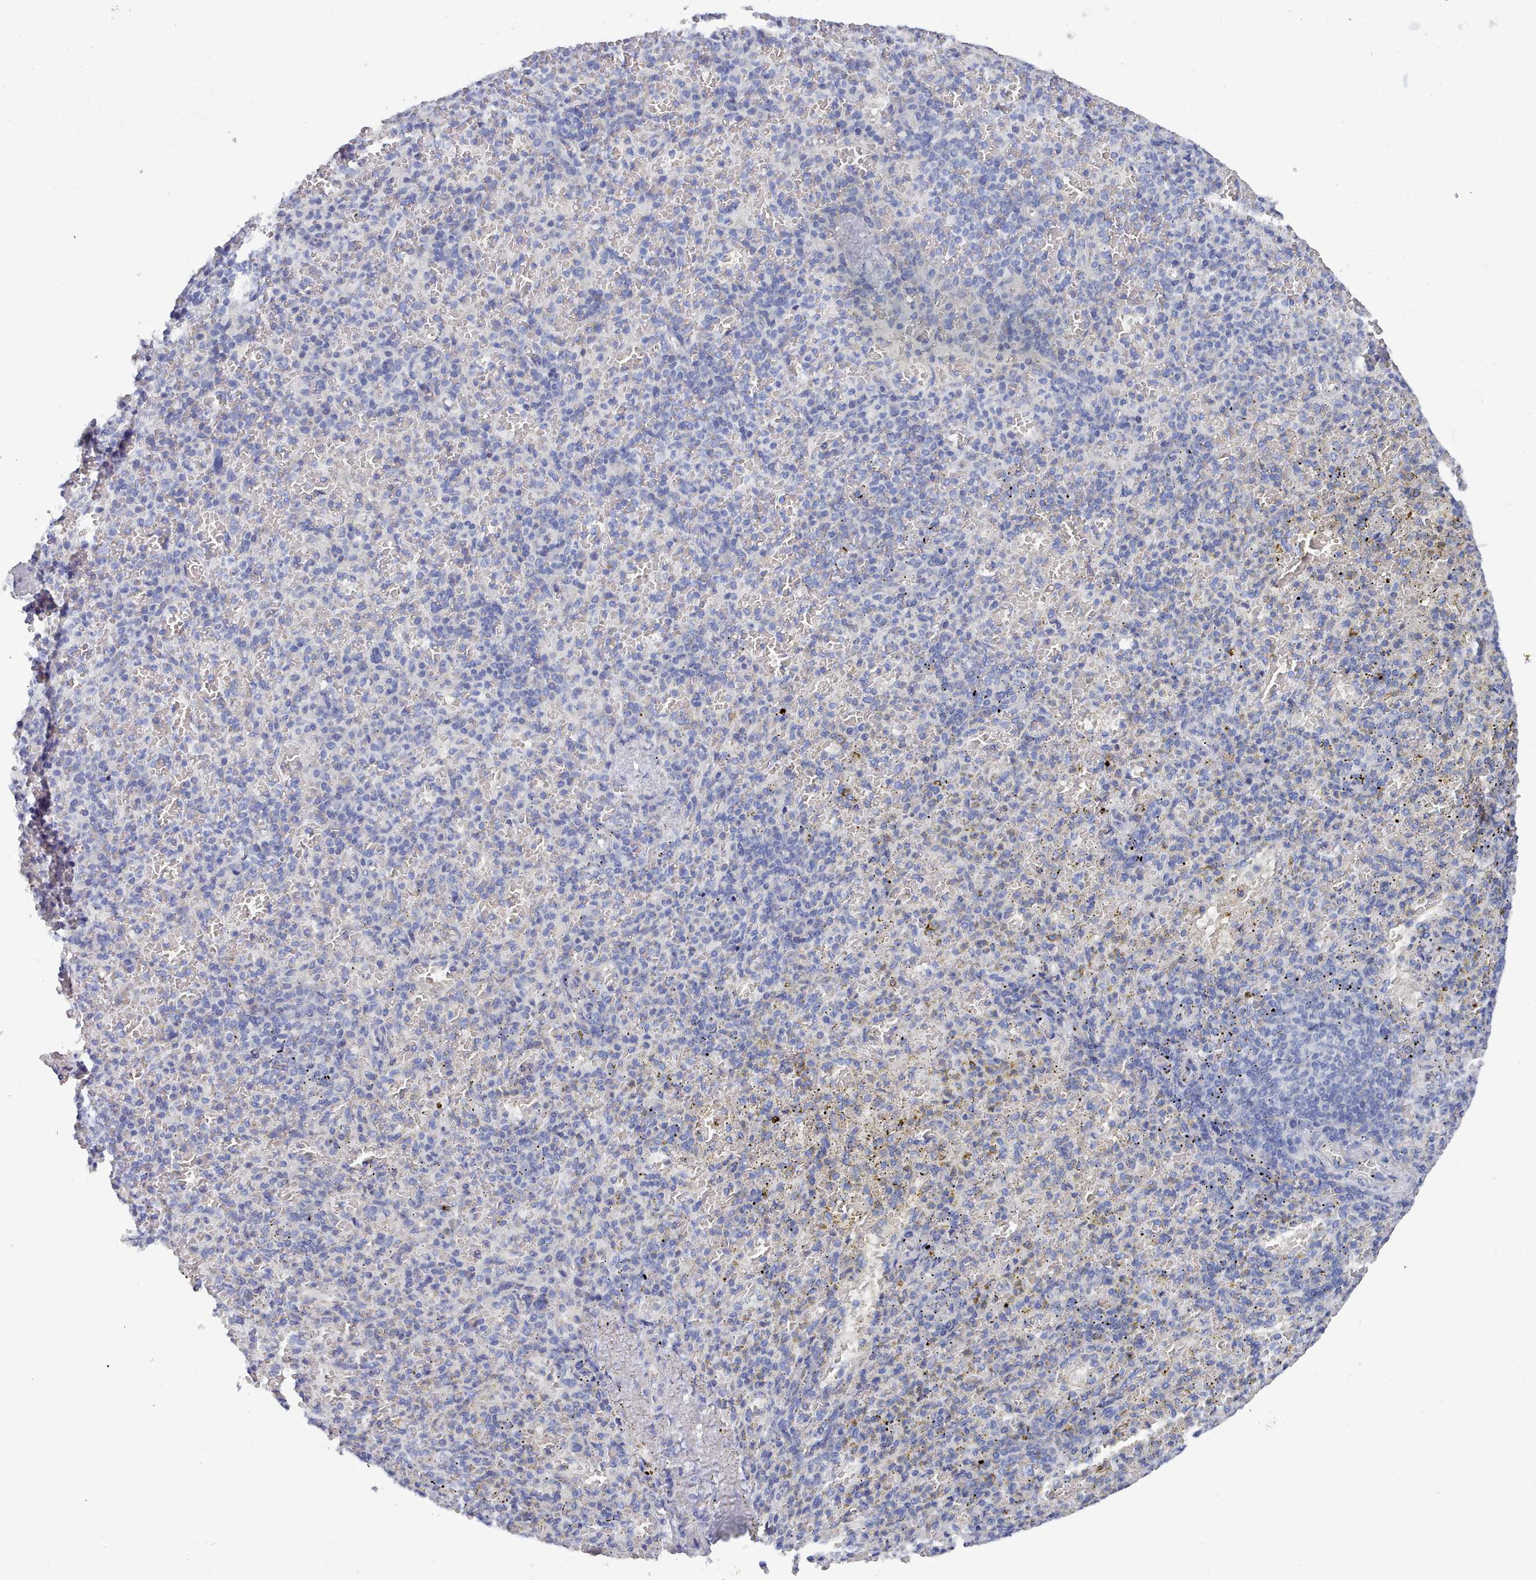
{"staining": {"intensity": "negative", "quantity": "none", "location": "none"}, "tissue": "spleen", "cell_type": "Cells in red pulp", "image_type": "normal", "snomed": [{"axis": "morphology", "description": "Normal tissue, NOS"}, {"axis": "topography", "description": "Spleen"}], "caption": "A micrograph of spleen stained for a protein shows no brown staining in cells in red pulp.", "gene": "ENSG00000285188", "patient": {"sex": "female", "age": 74}}